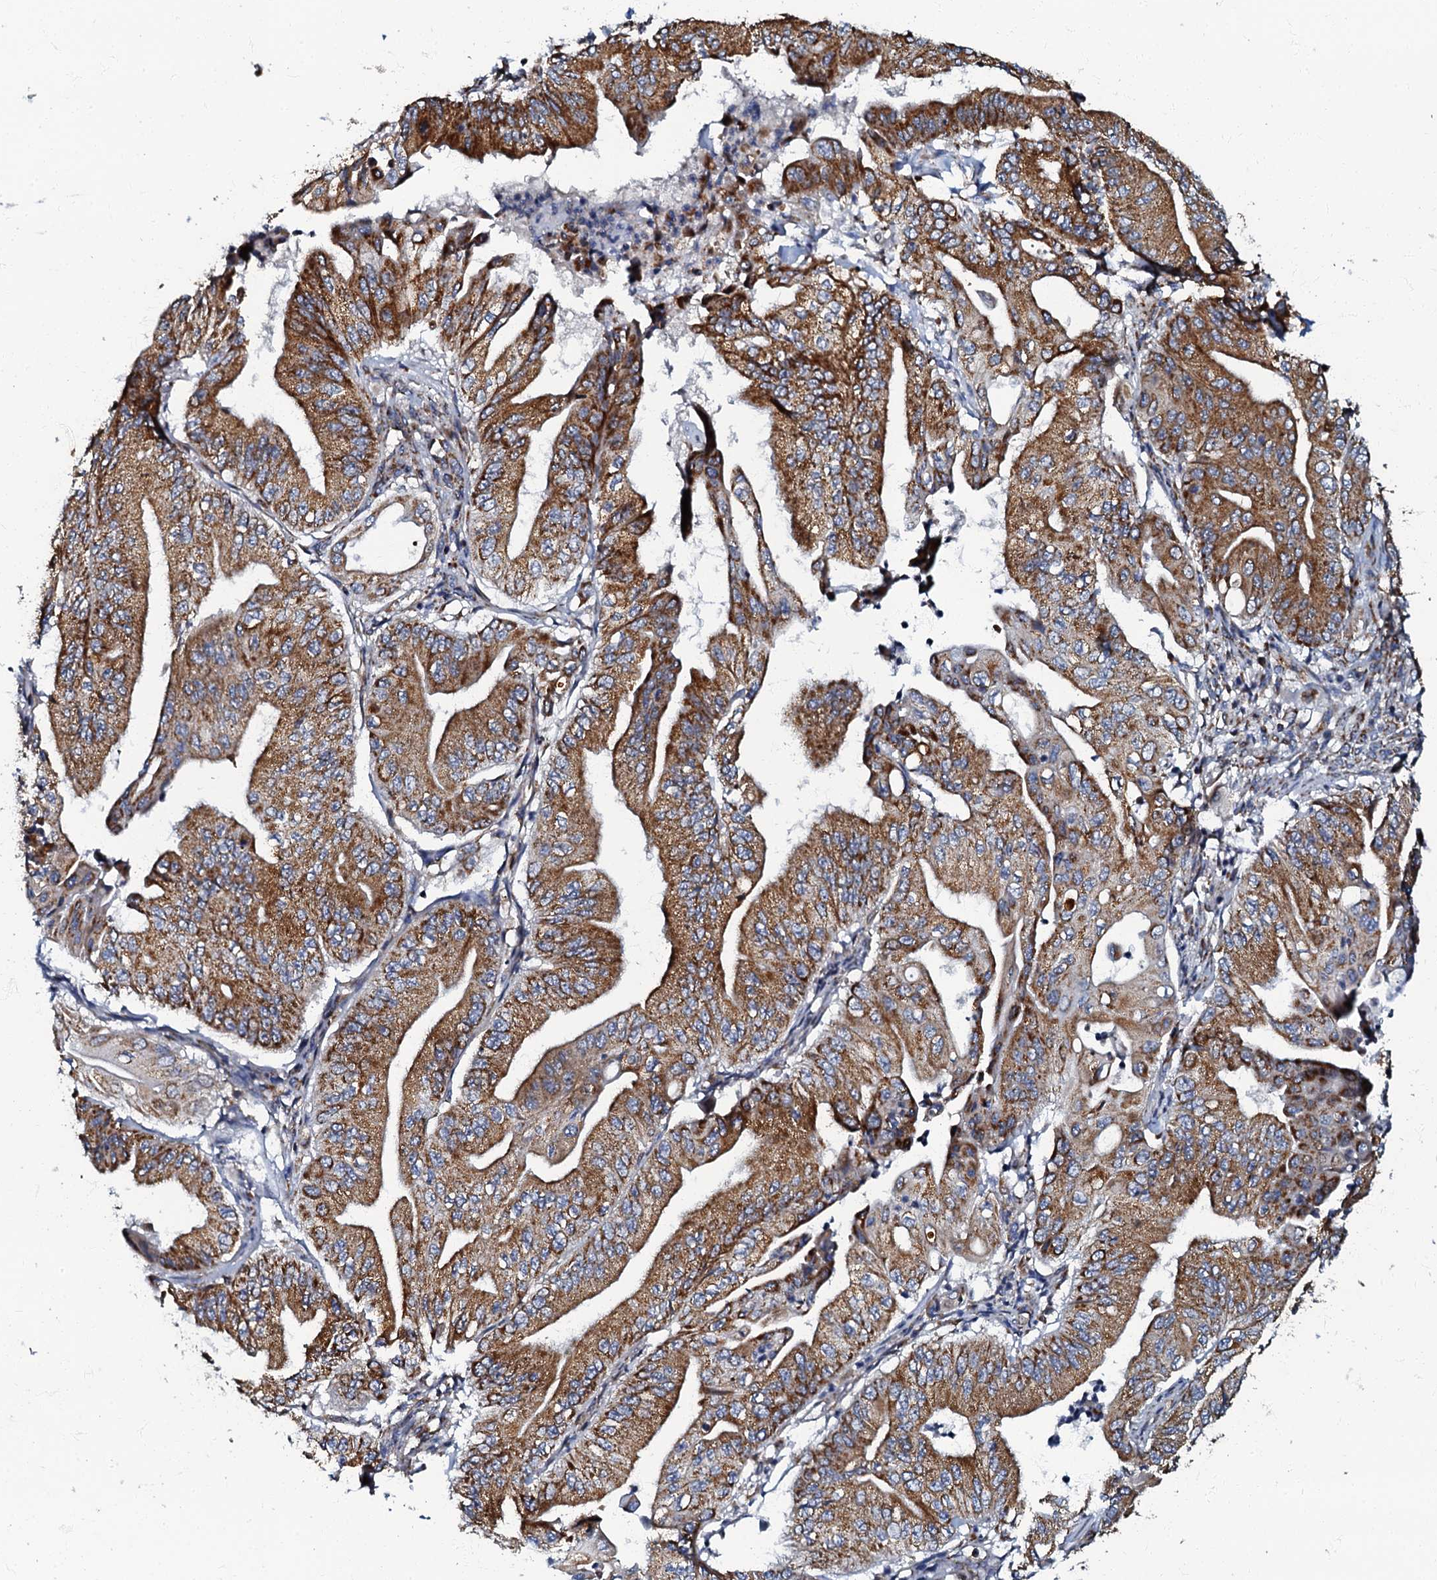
{"staining": {"intensity": "strong", "quantity": ">75%", "location": "cytoplasmic/membranous"}, "tissue": "pancreatic cancer", "cell_type": "Tumor cells", "image_type": "cancer", "snomed": [{"axis": "morphology", "description": "Adenocarcinoma, NOS"}, {"axis": "topography", "description": "Pancreas"}], "caption": "This is an image of immunohistochemistry (IHC) staining of adenocarcinoma (pancreatic), which shows strong positivity in the cytoplasmic/membranous of tumor cells.", "gene": "NDUFA12", "patient": {"sex": "female", "age": 77}}